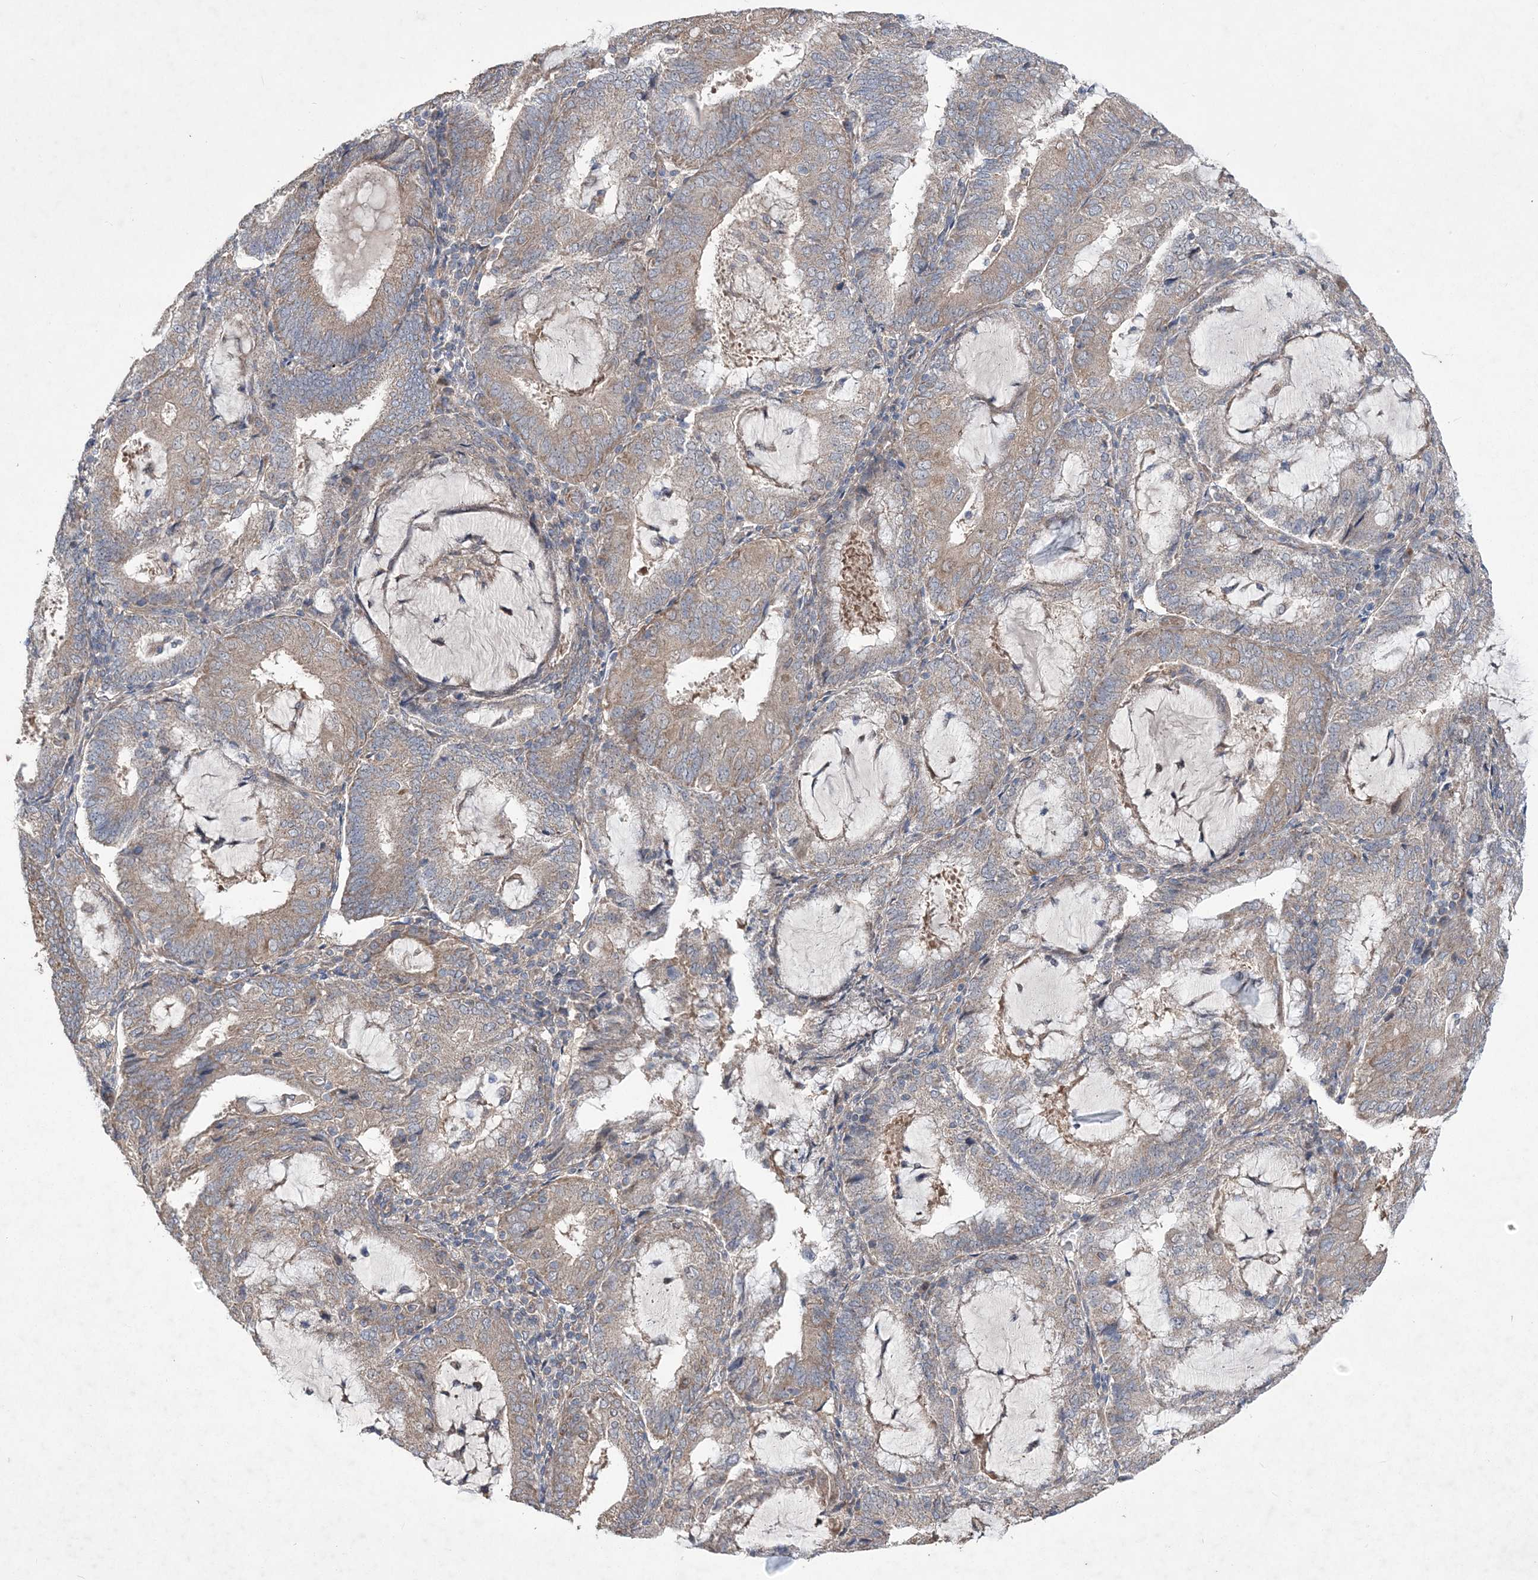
{"staining": {"intensity": "weak", "quantity": ">75%", "location": "cytoplasmic/membranous"}, "tissue": "endometrial cancer", "cell_type": "Tumor cells", "image_type": "cancer", "snomed": [{"axis": "morphology", "description": "Adenocarcinoma, NOS"}, {"axis": "topography", "description": "Endometrium"}], "caption": "This is a micrograph of immunohistochemistry staining of endometrial cancer (adenocarcinoma), which shows weak positivity in the cytoplasmic/membranous of tumor cells.", "gene": "MTRF1L", "patient": {"sex": "female", "age": 81}}